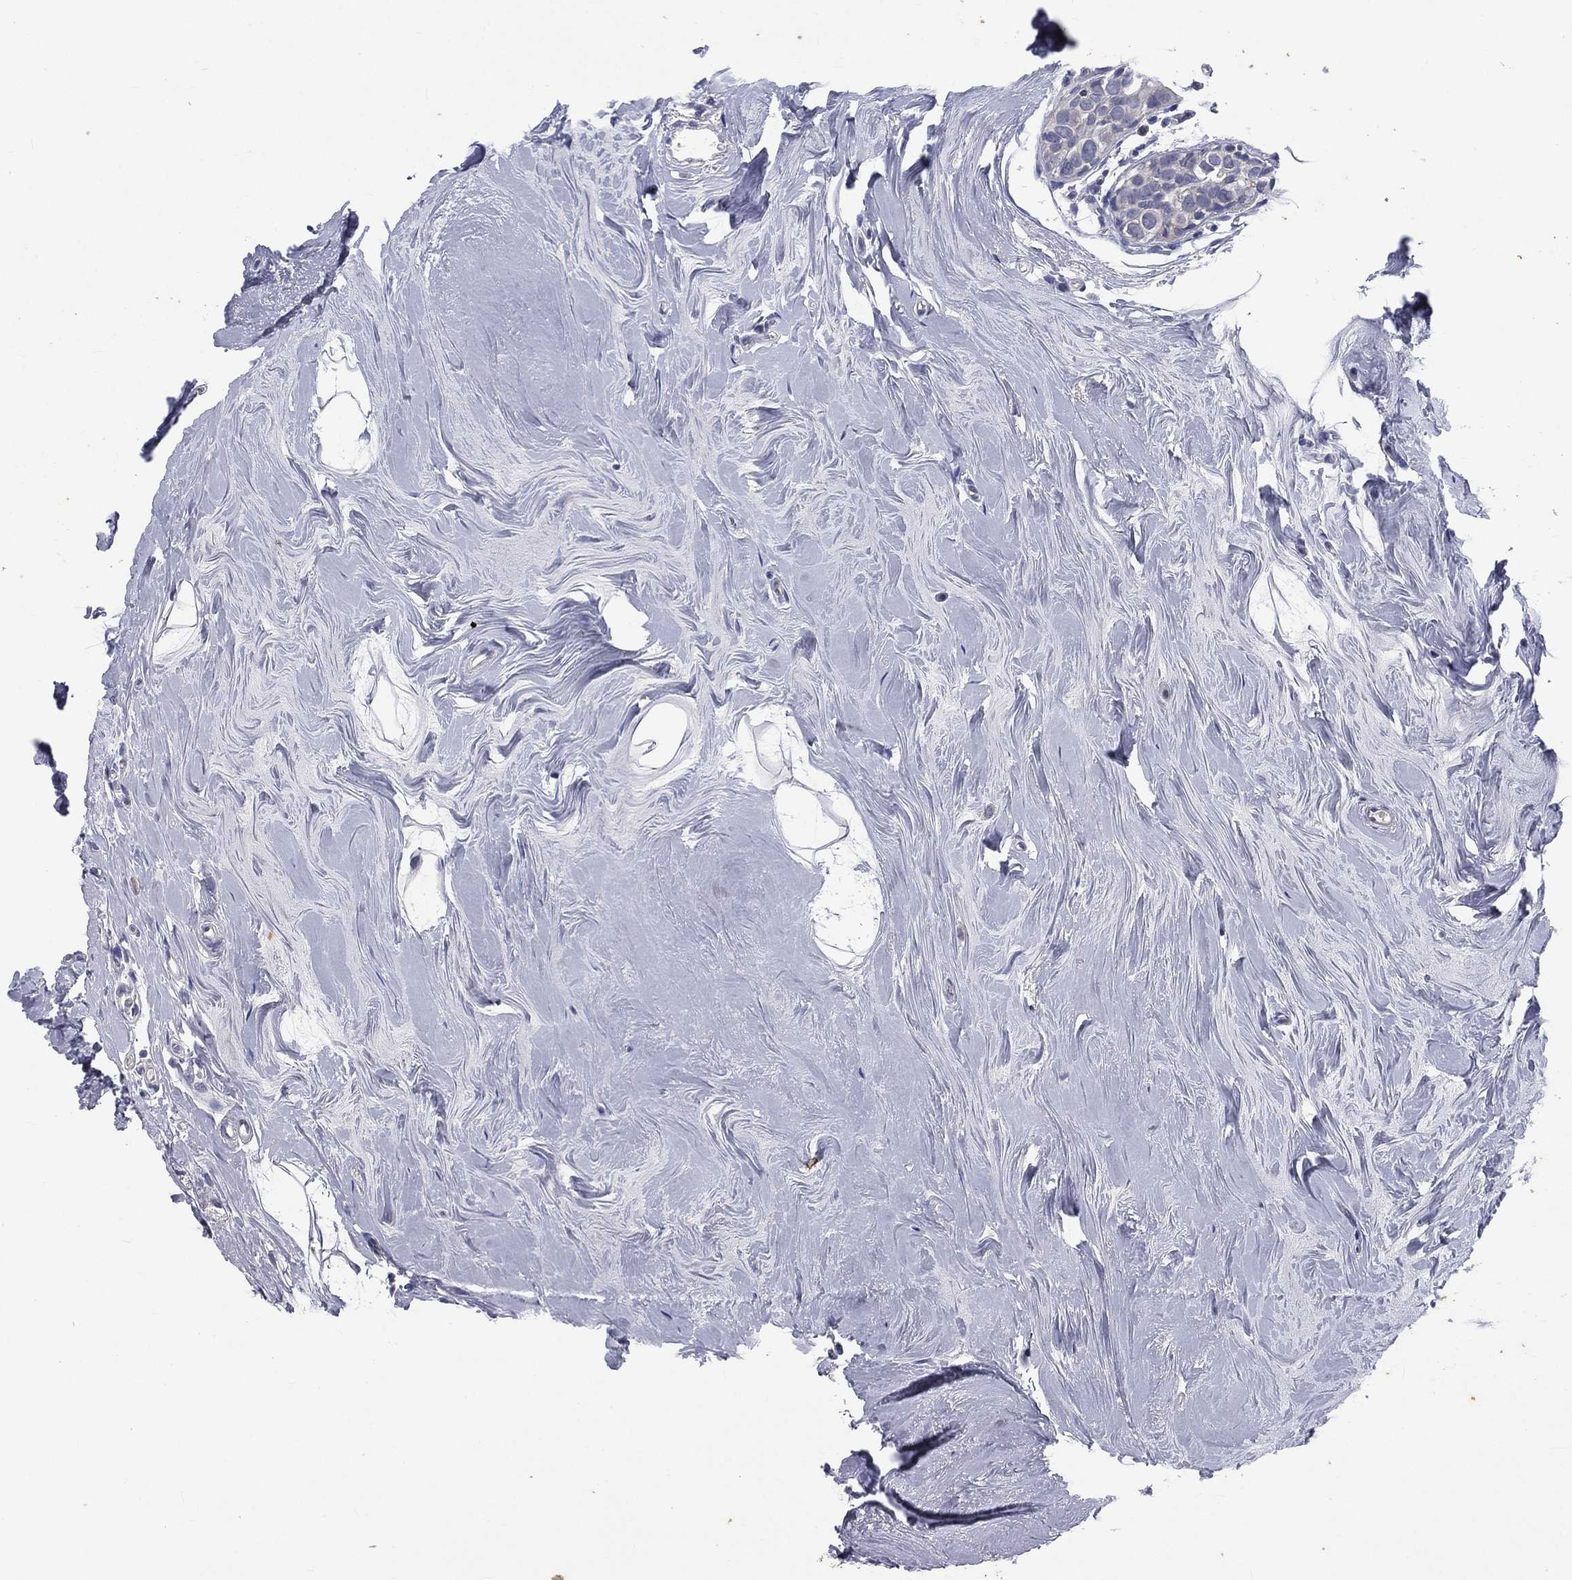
{"staining": {"intensity": "negative", "quantity": "none", "location": "none"}, "tissue": "breast cancer", "cell_type": "Tumor cells", "image_type": "cancer", "snomed": [{"axis": "morphology", "description": "Duct carcinoma"}, {"axis": "topography", "description": "Breast"}], "caption": "DAB (3,3'-diaminobenzidine) immunohistochemical staining of breast cancer (intraductal carcinoma) shows no significant staining in tumor cells.", "gene": "IFT27", "patient": {"sex": "female", "age": 55}}